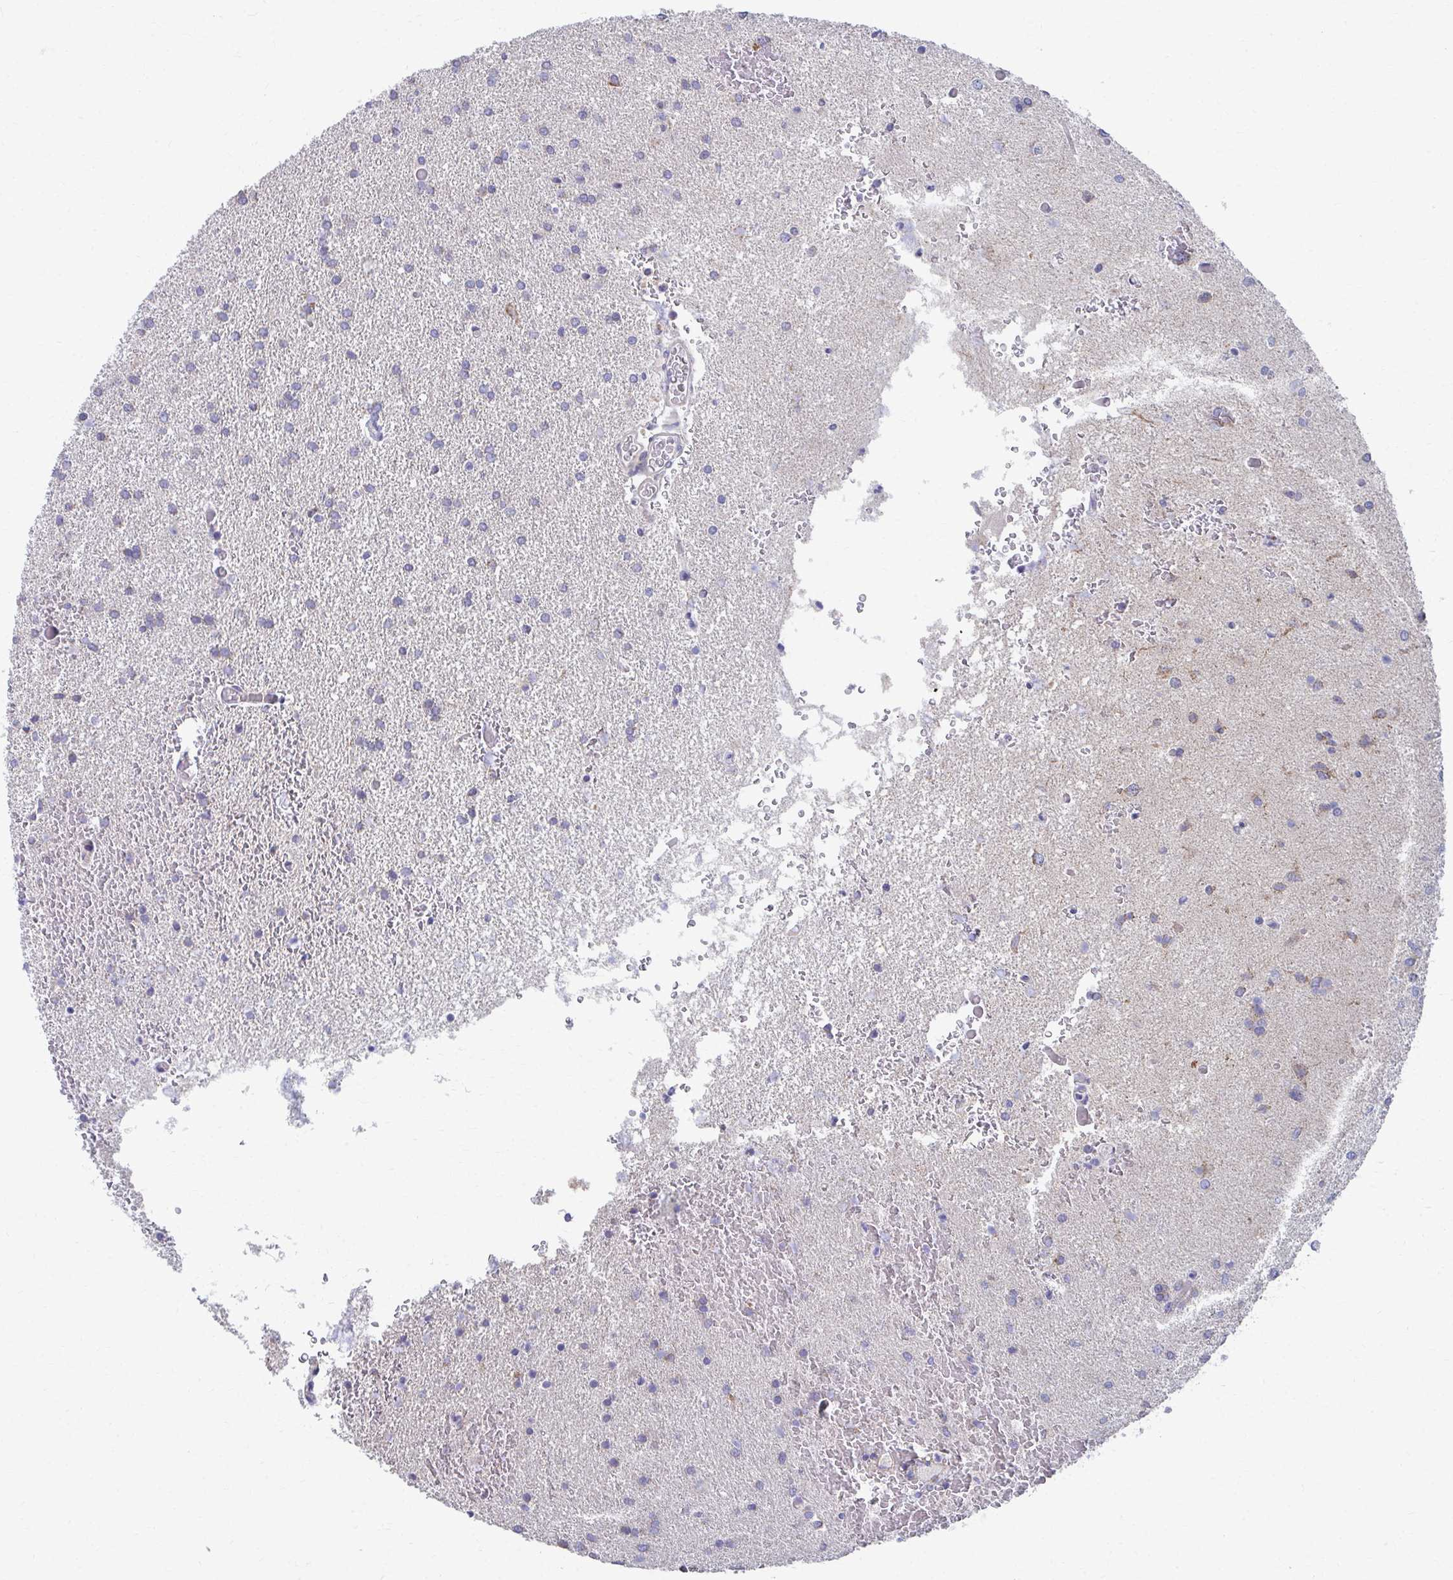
{"staining": {"intensity": "negative", "quantity": "none", "location": "none"}, "tissue": "glioma", "cell_type": "Tumor cells", "image_type": "cancer", "snomed": [{"axis": "morphology", "description": "Glioma, malignant, High grade"}, {"axis": "topography", "description": "Brain"}], "caption": "Human glioma stained for a protein using immunohistochemistry (IHC) reveals no expression in tumor cells.", "gene": "RCC1L", "patient": {"sex": "female", "age": 50}}